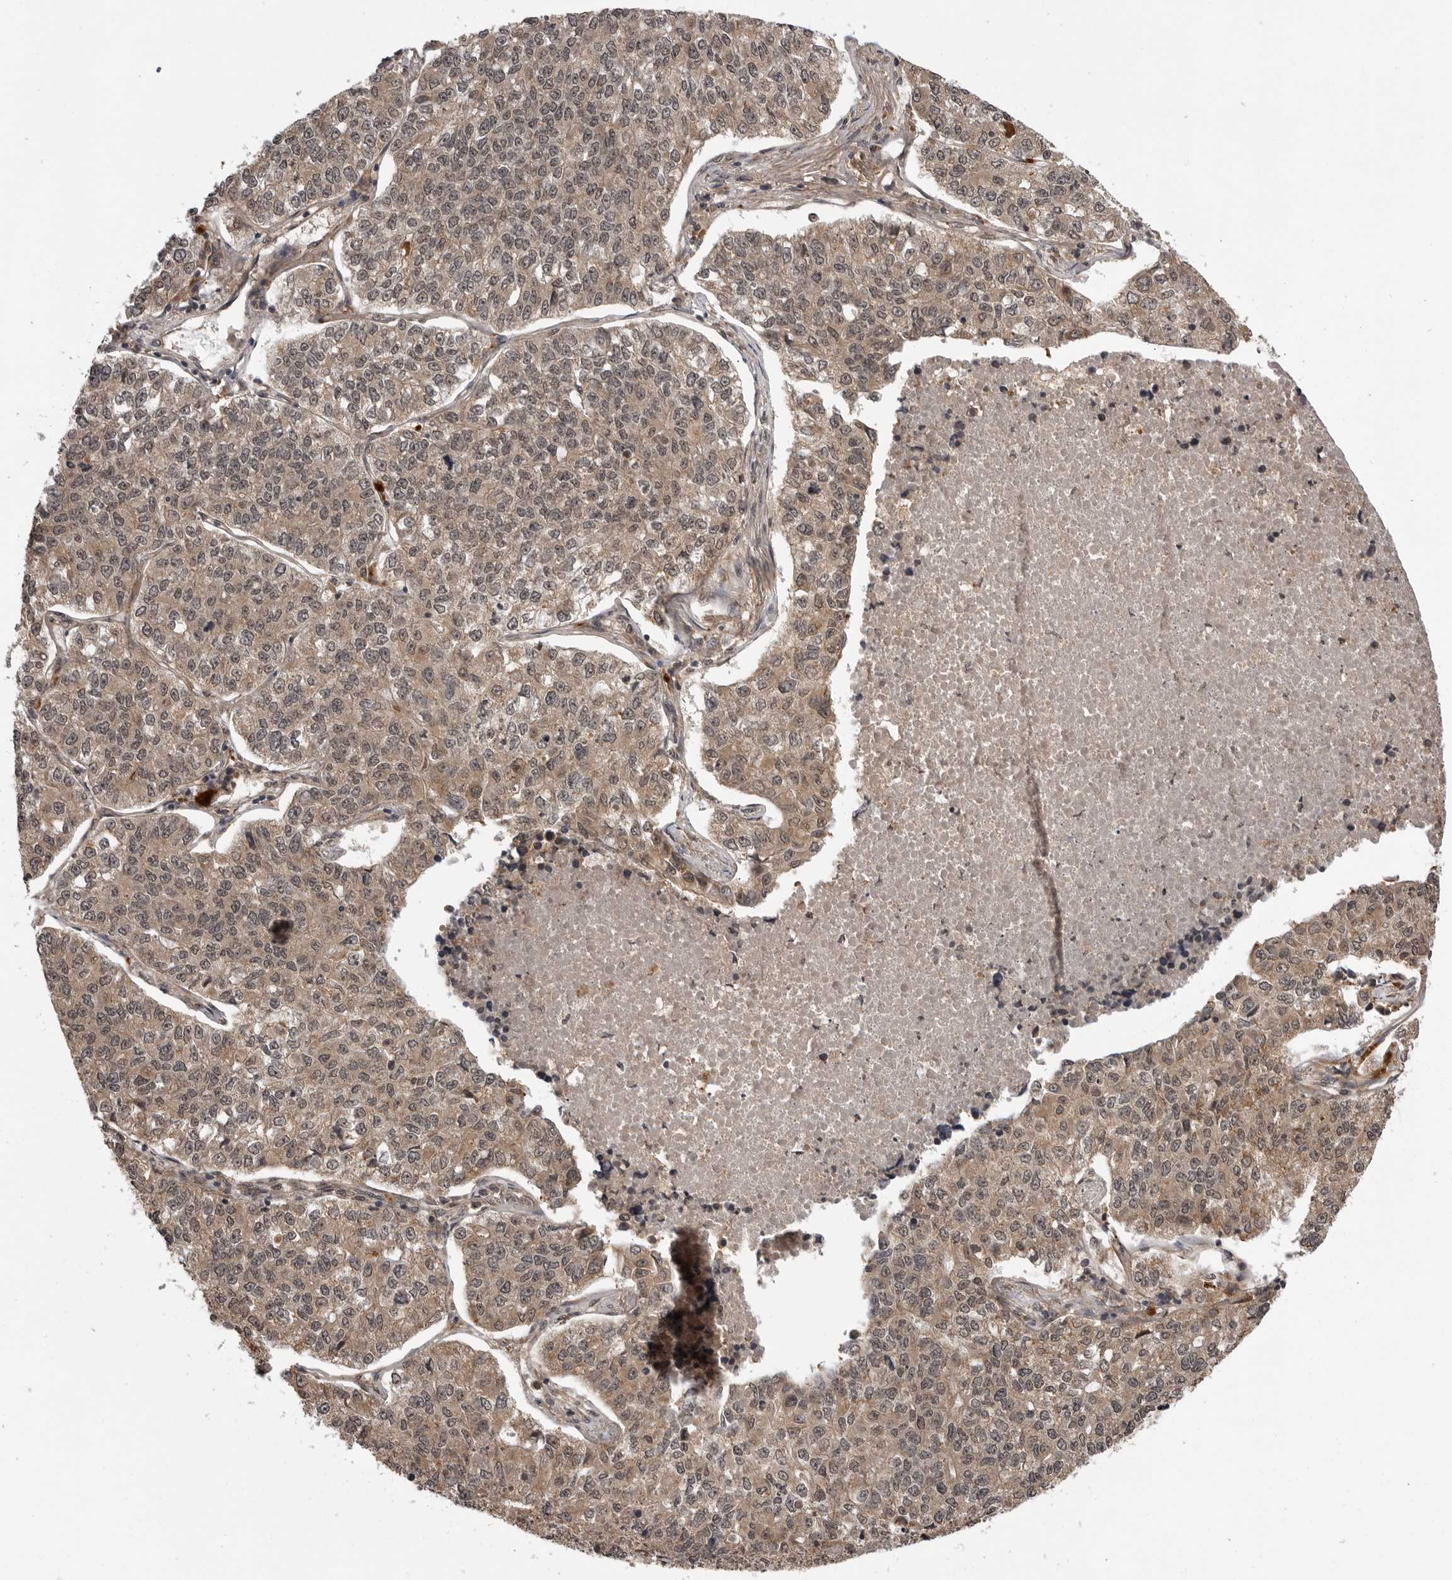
{"staining": {"intensity": "moderate", "quantity": ">75%", "location": "cytoplasmic/membranous,nuclear"}, "tissue": "lung cancer", "cell_type": "Tumor cells", "image_type": "cancer", "snomed": [{"axis": "morphology", "description": "Adenocarcinoma, NOS"}, {"axis": "topography", "description": "Lung"}], "caption": "The immunohistochemical stain labels moderate cytoplasmic/membranous and nuclear positivity in tumor cells of adenocarcinoma (lung) tissue.", "gene": "IL24", "patient": {"sex": "male", "age": 49}}